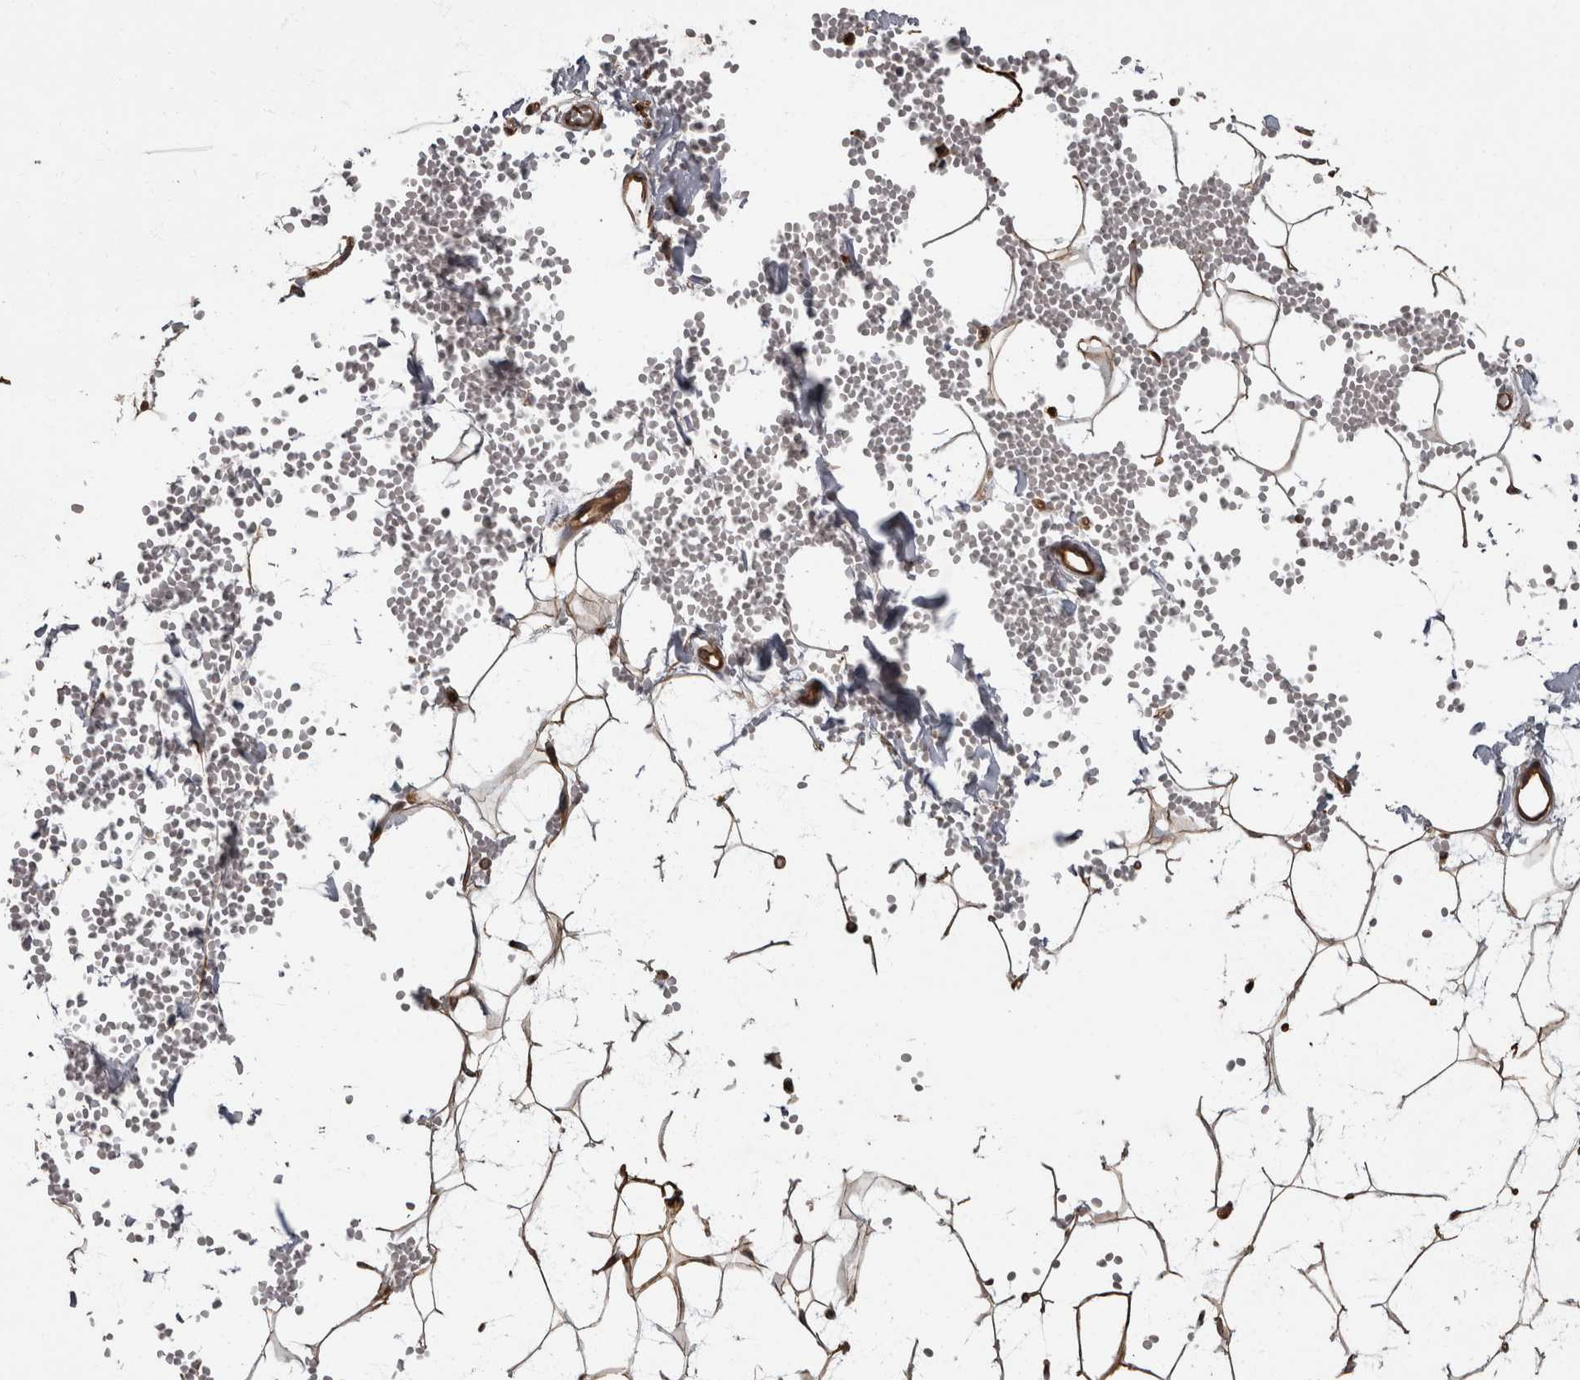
{"staining": {"intensity": "strong", "quantity": ">75%", "location": "cytoplasmic/membranous"}, "tissue": "adipose tissue", "cell_type": "Adipocytes", "image_type": "normal", "snomed": [{"axis": "morphology", "description": "Normal tissue, NOS"}, {"axis": "topography", "description": "Breast"}], "caption": "This photomicrograph reveals IHC staining of unremarkable adipose tissue, with high strong cytoplasmic/membranous staining in about >75% of adipocytes.", "gene": "VEGFD", "patient": {"sex": "female", "age": 23}}